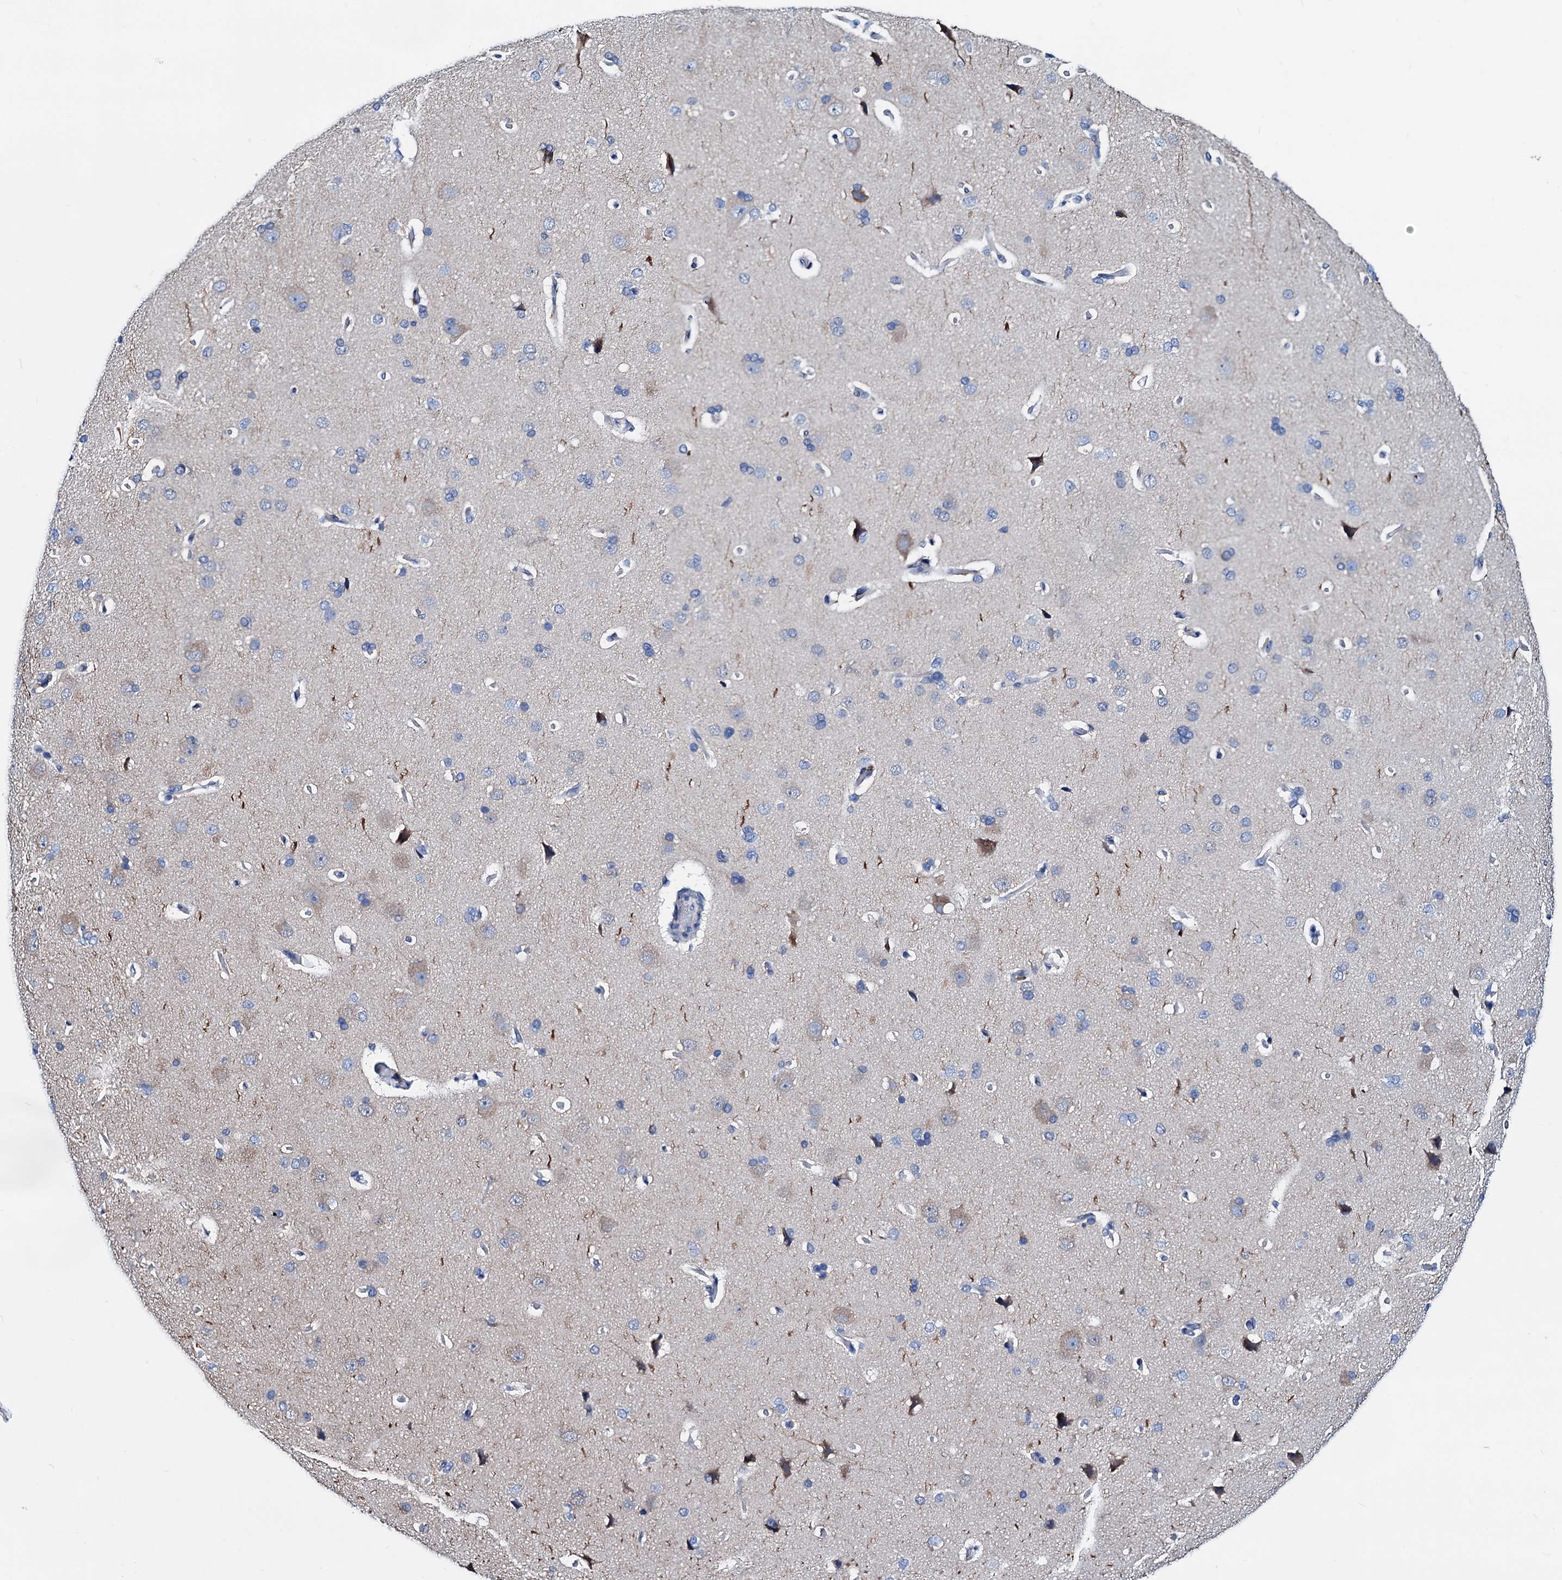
{"staining": {"intensity": "negative", "quantity": "none", "location": "none"}, "tissue": "cerebral cortex", "cell_type": "Endothelial cells", "image_type": "normal", "snomed": [{"axis": "morphology", "description": "Normal tissue, NOS"}, {"axis": "topography", "description": "Cerebral cortex"}], "caption": "Immunohistochemistry (IHC) histopathology image of benign cerebral cortex stained for a protein (brown), which shows no positivity in endothelial cells.", "gene": "GCOM1", "patient": {"sex": "male", "age": 62}}